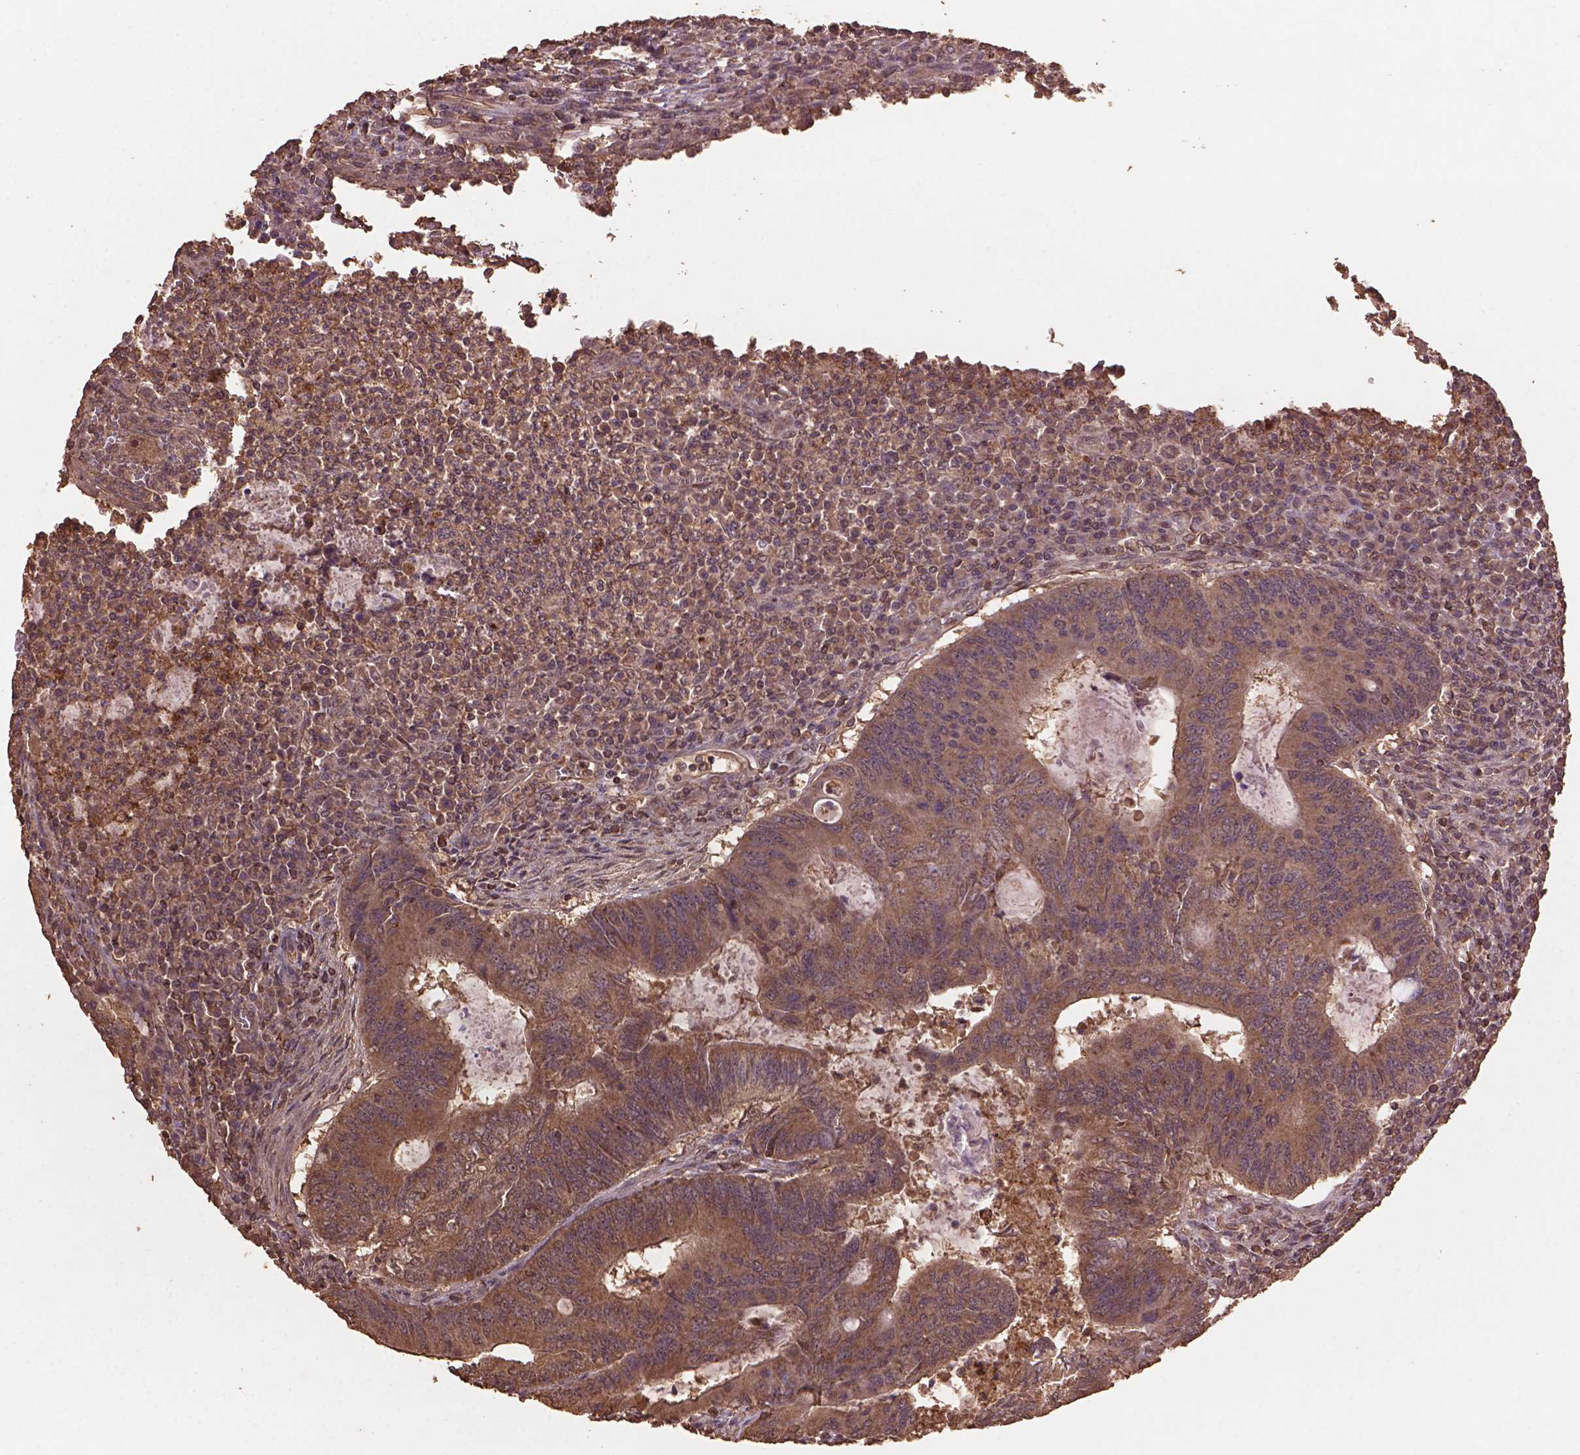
{"staining": {"intensity": "moderate", "quantity": ">75%", "location": "cytoplasmic/membranous"}, "tissue": "colorectal cancer", "cell_type": "Tumor cells", "image_type": "cancer", "snomed": [{"axis": "morphology", "description": "Adenocarcinoma, NOS"}, {"axis": "topography", "description": "Colon"}], "caption": "There is medium levels of moderate cytoplasmic/membranous positivity in tumor cells of colorectal cancer, as demonstrated by immunohistochemical staining (brown color).", "gene": "BABAM1", "patient": {"sex": "male", "age": 67}}